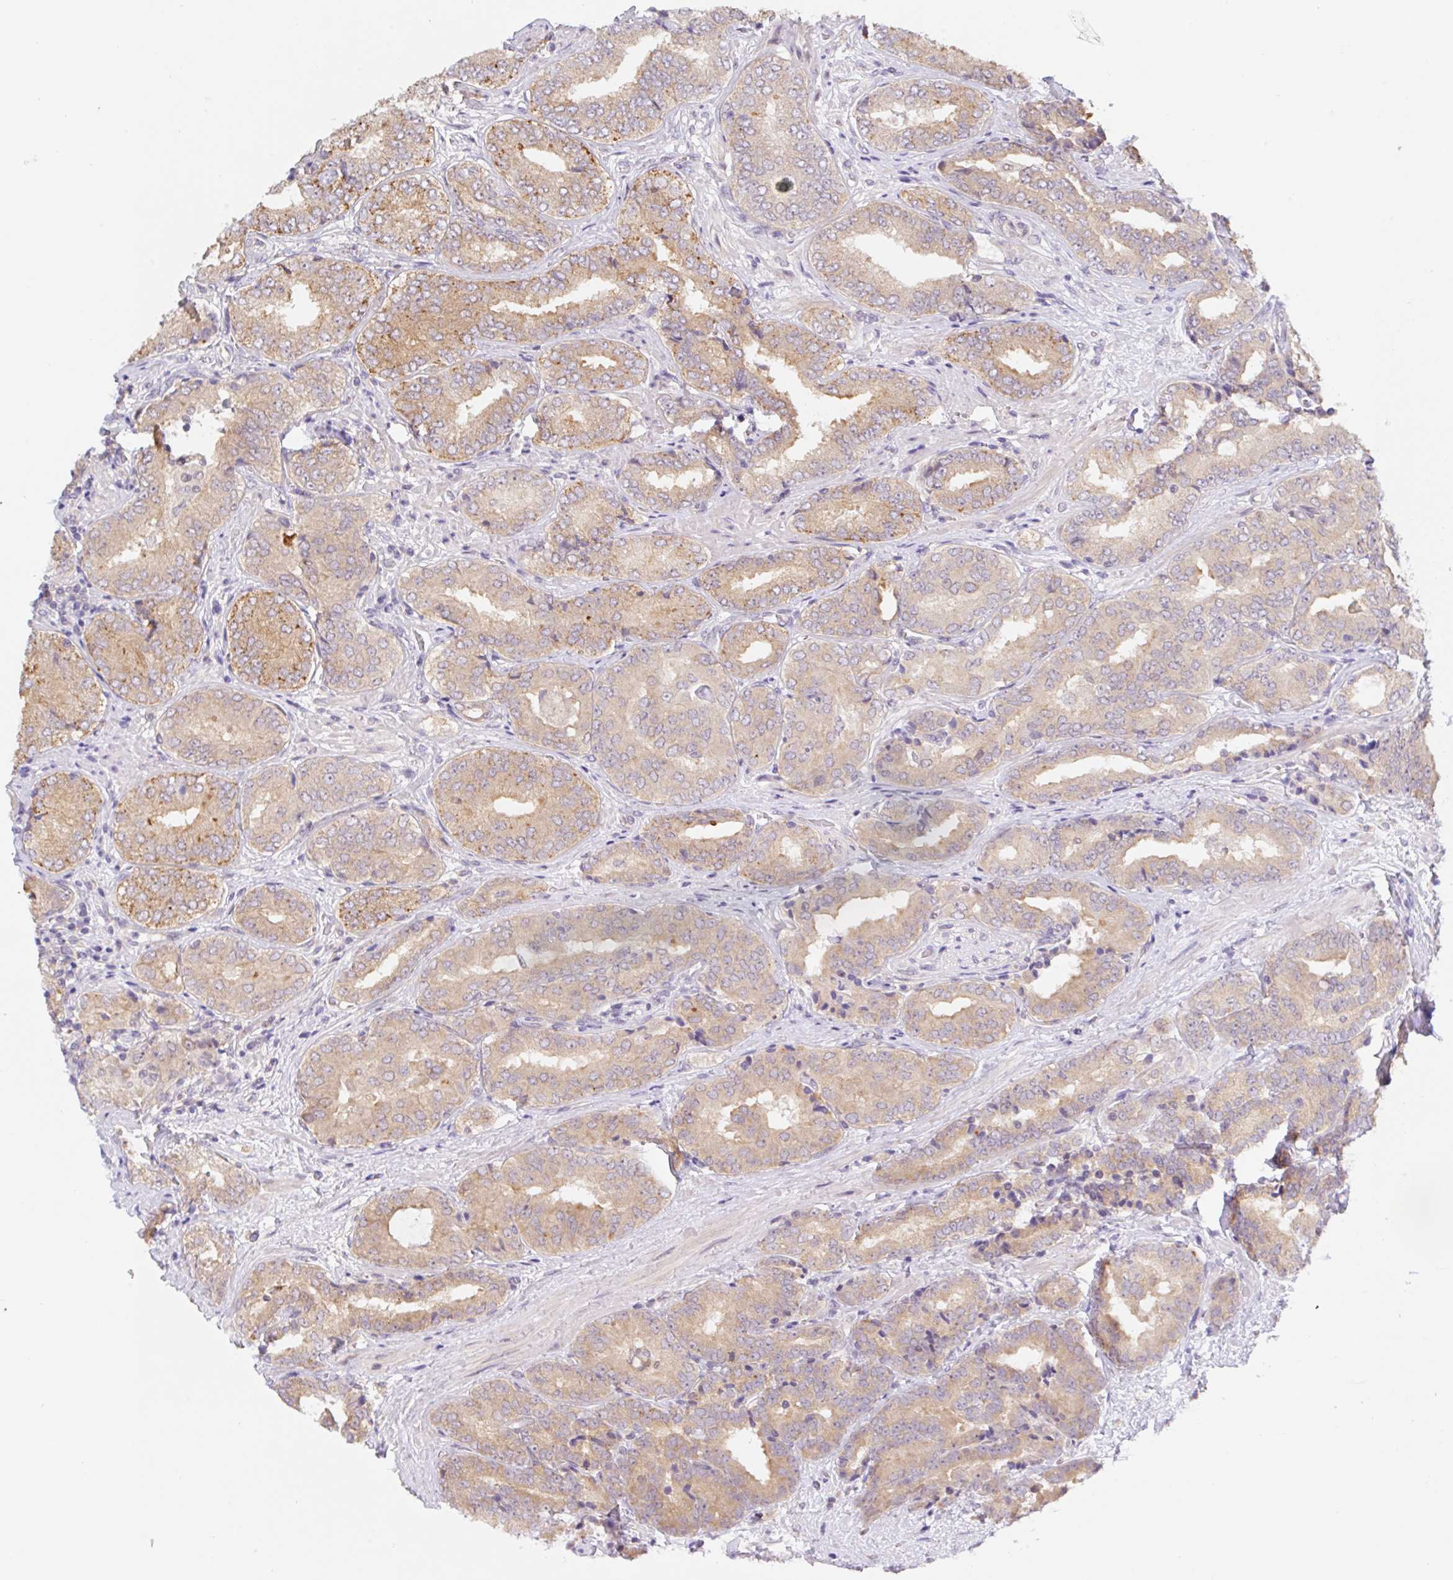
{"staining": {"intensity": "weak", "quantity": "25%-75%", "location": "cytoplasmic/membranous"}, "tissue": "prostate cancer", "cell_type": "Tumor cells", "image_type": "cancer", "snomed": [{"axis": "morphology", "description": "Adenocarcinoma, High grade"}, {"axis": "topography", "description": "Prostate"}], "caption": "A brown stain highlights weak cytoplasmic/membranous staining of a protein in human prostate cancer tumor cells.", "gene": "TBPL2", "patient": {"sex": "male", "age": 72}}